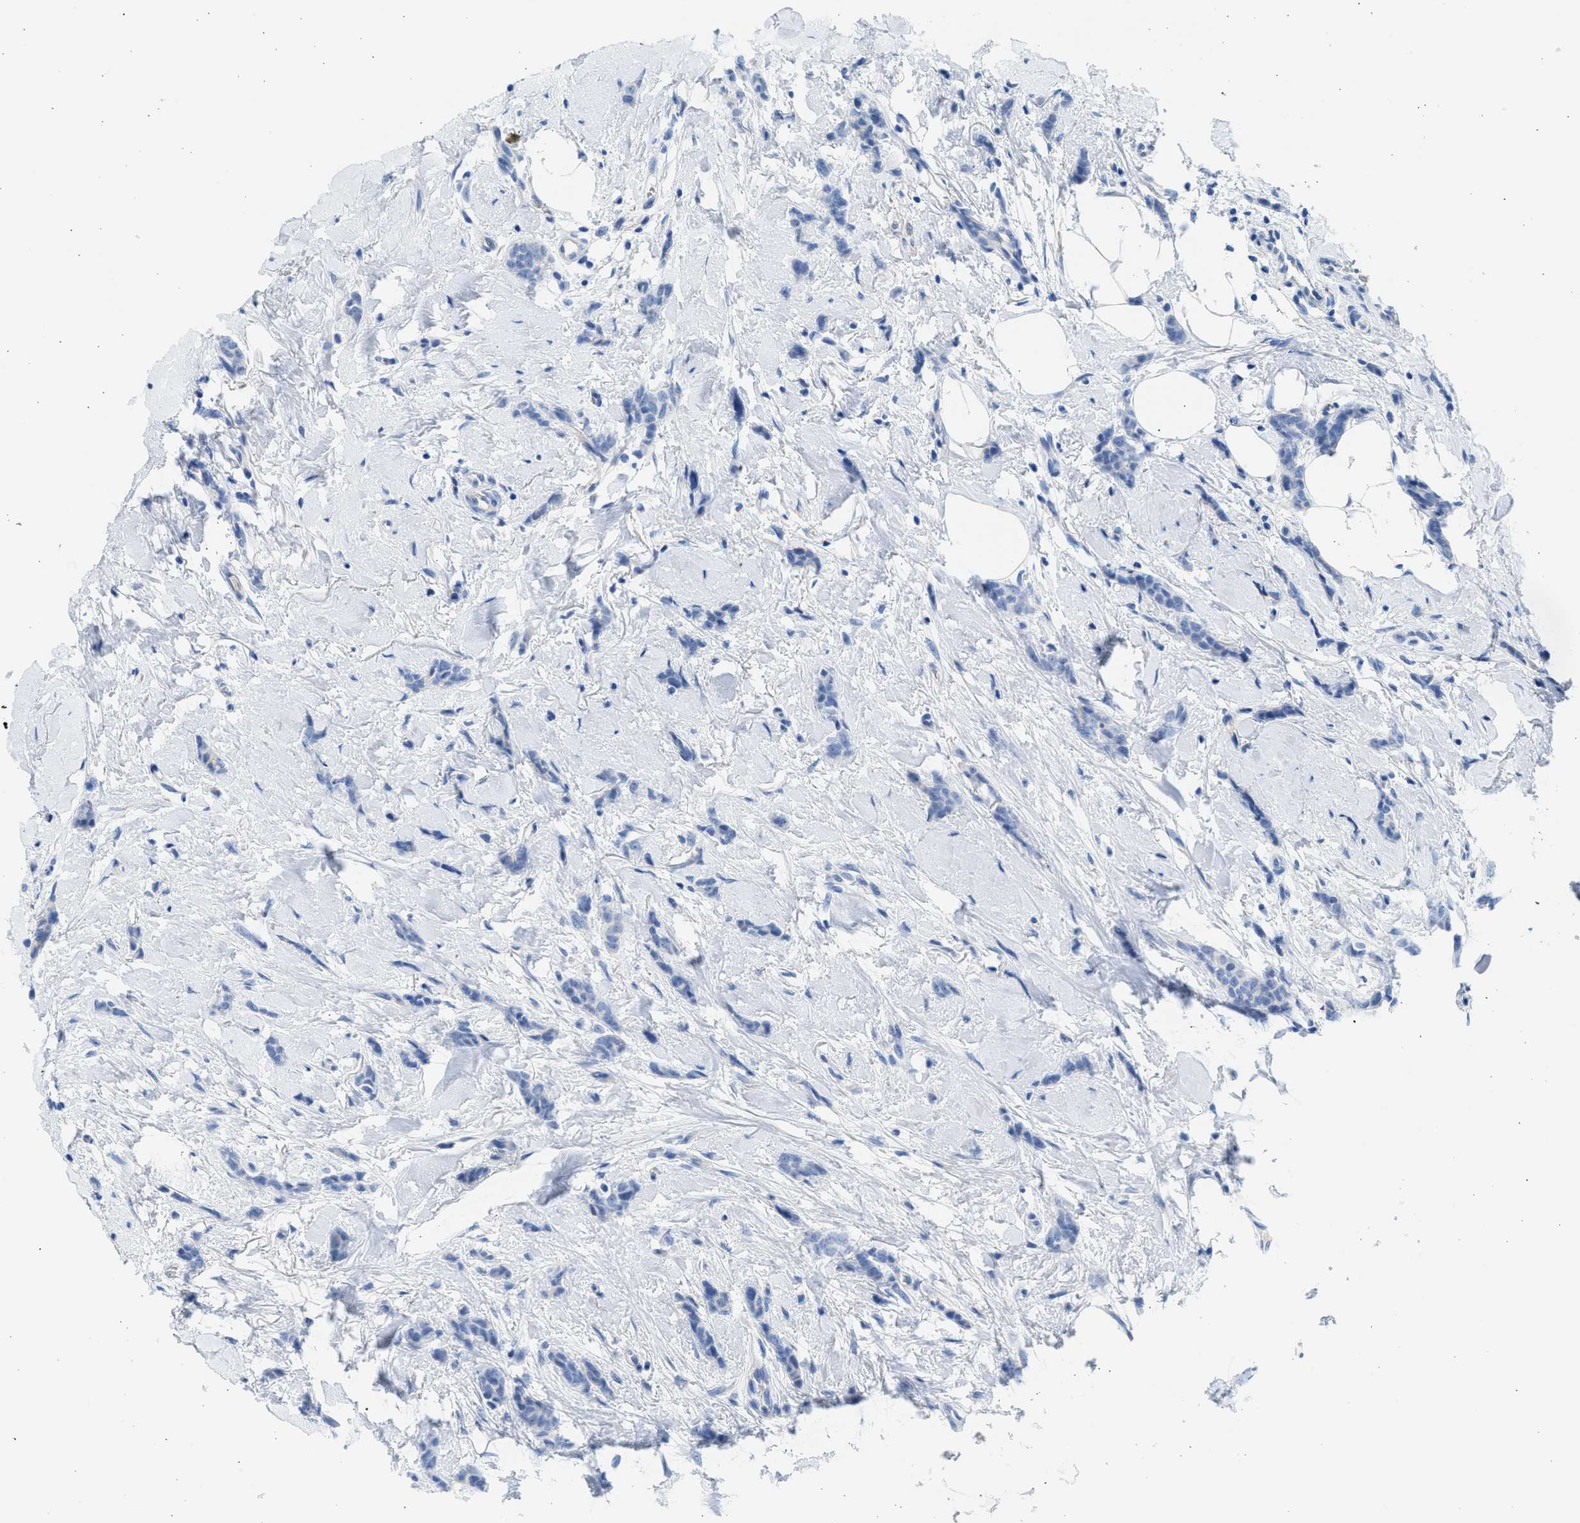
{"staining": {"intensity": "negative", "quantity": "none", "location": "none"}, "tissue": "breast cancer", "cell_type": "Tumor cells", "image_type": "cancer", "snomed": [{"axis": "morphology", "description": "Lobular carcinoma"}, {"axis": "topography", "description": "Skin"}, {"axis": "topography", "description": "Breast"}], "caption": "Protein analysis of breast lobular carcinoma reveals no significant positivity in tumor cells.", "gene": "SPATA3", "patient": {"sex": "female", "age": 46}}